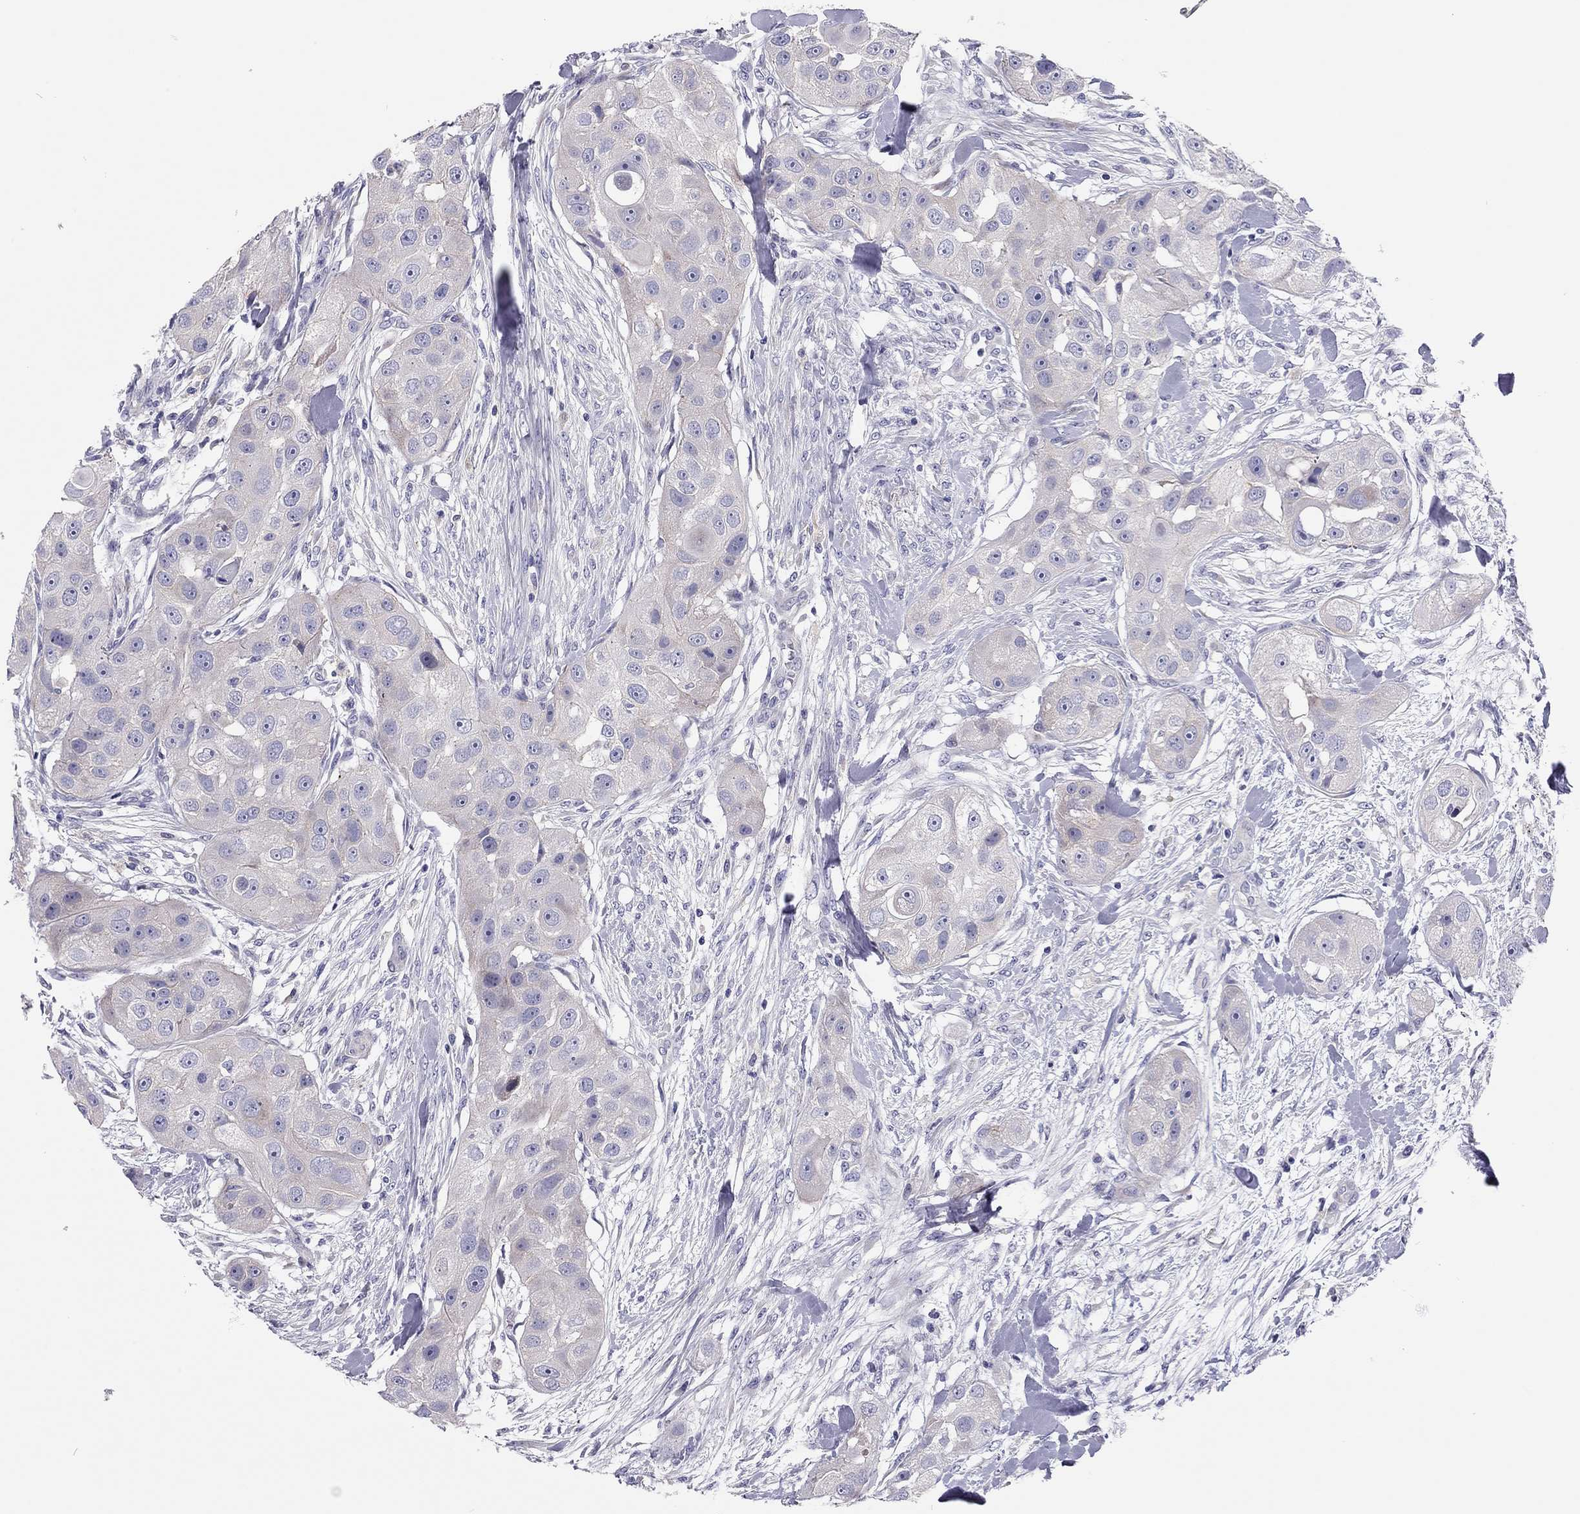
{"staining": {"intensity": "negative", "quantity": "none", "location": "none"}, "tissue": "head and neck cancer", "cell_type": "Tumor cells", "image_type": "cancer", "snomed": [{"axis": "morphology", "description": "Squamous cell carcinoma, NOS"}, {"axis": "topography", "description": "Head-Neck"}], "caption": "There is no significant expression in tumor cells of head and neck cancer.", "gene": "SCARB1", "patient": {"sex": "male", "age": 51}}